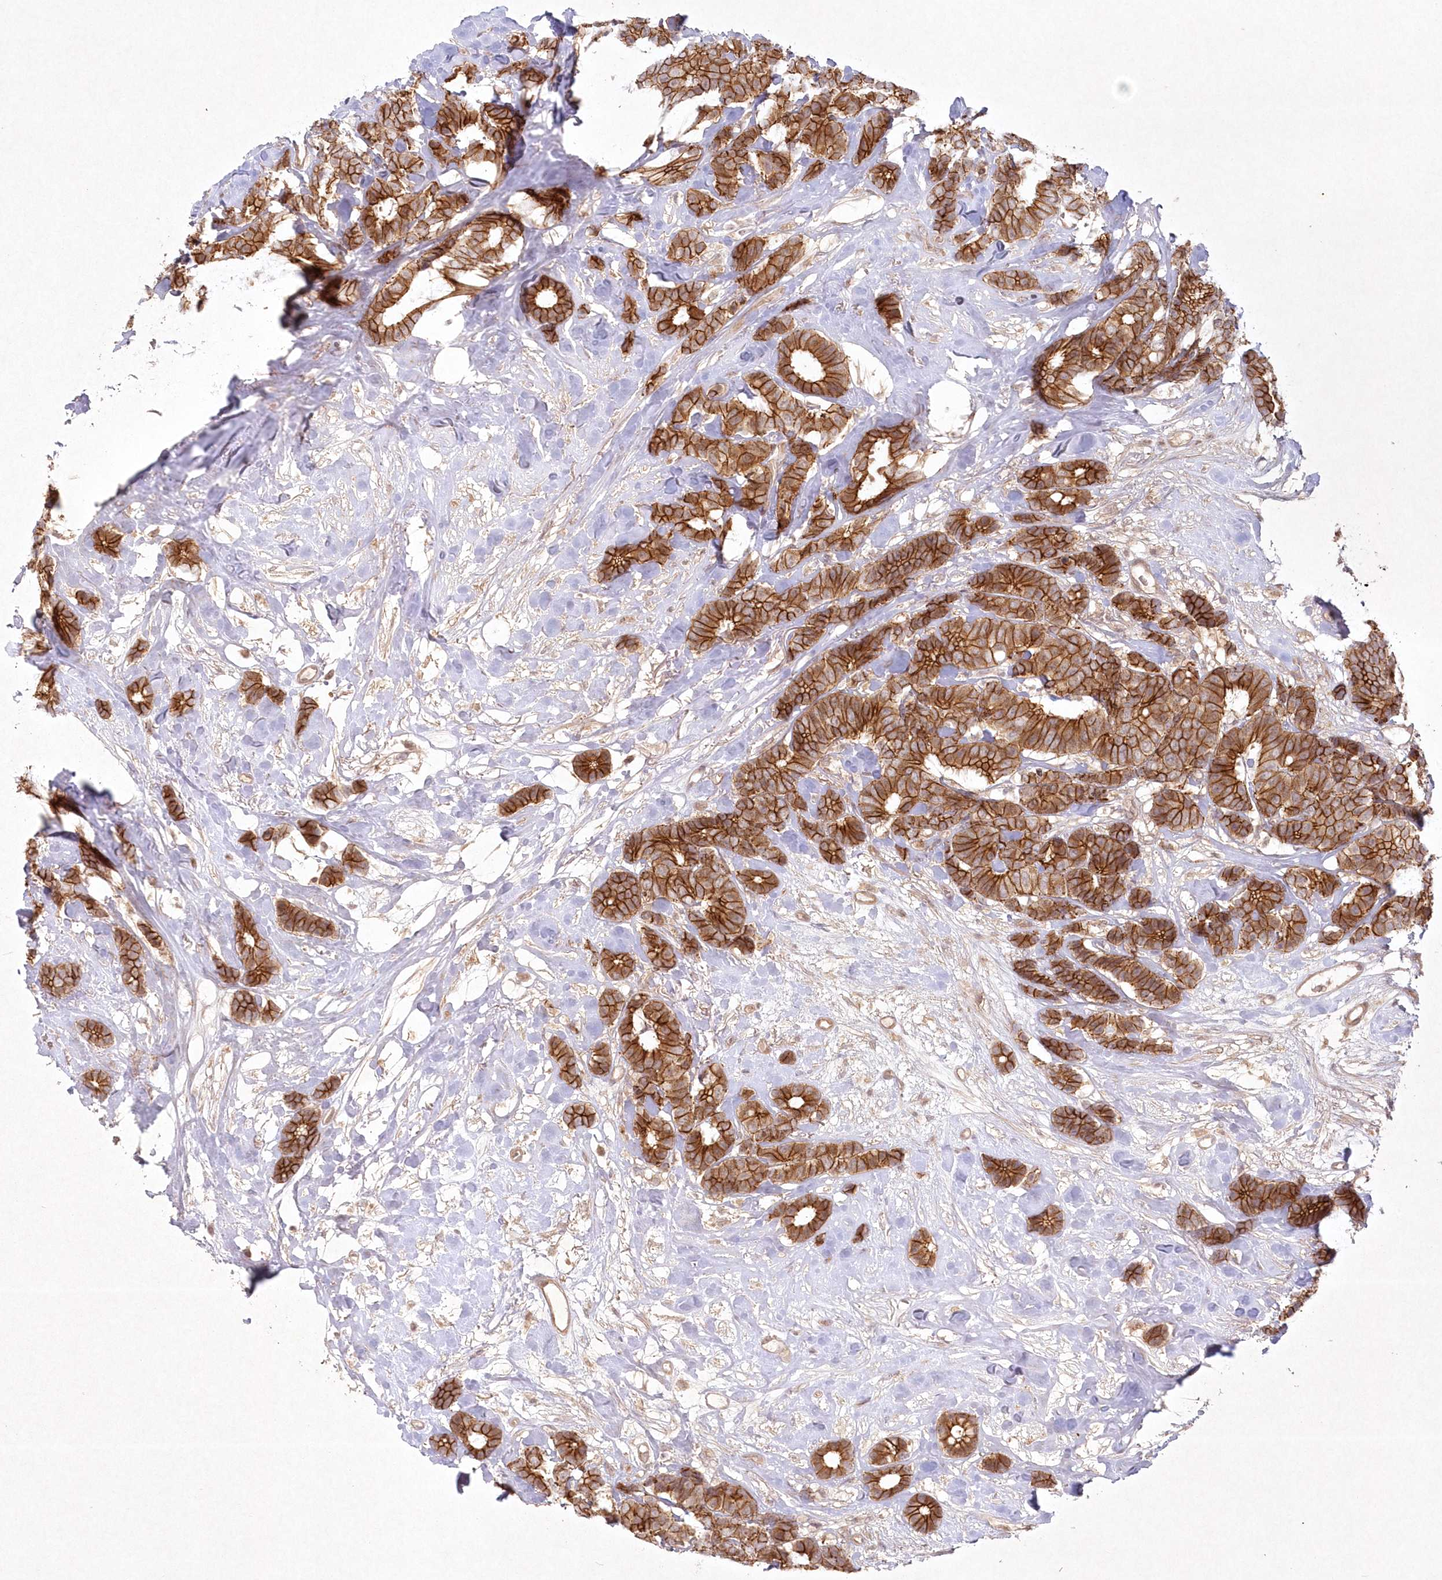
{"staining": {"intensity": "strong", "quantity": ">75%", "location": "cytoplasmic/membranous"}, "tissue": "breast cancer", "cell_type": "Tumor cells", "image_type": "cancer", "snomed": [{"axis": "morphology", "description": "Duct carcinoma"}, {"axis": "topography", "description": "Breast"}], "caption": "High-magnification brightfield microscopy of breast intraductal carcinoma stained with DAB (brown) and counterstained with hematoxylin (blue). tumor cells exhibit strong cytoplasmic/membranous positivity is present in about>75% of cells.", "gene": "TOGARAM2", "patient": {"sex": "female", "age": 87}}